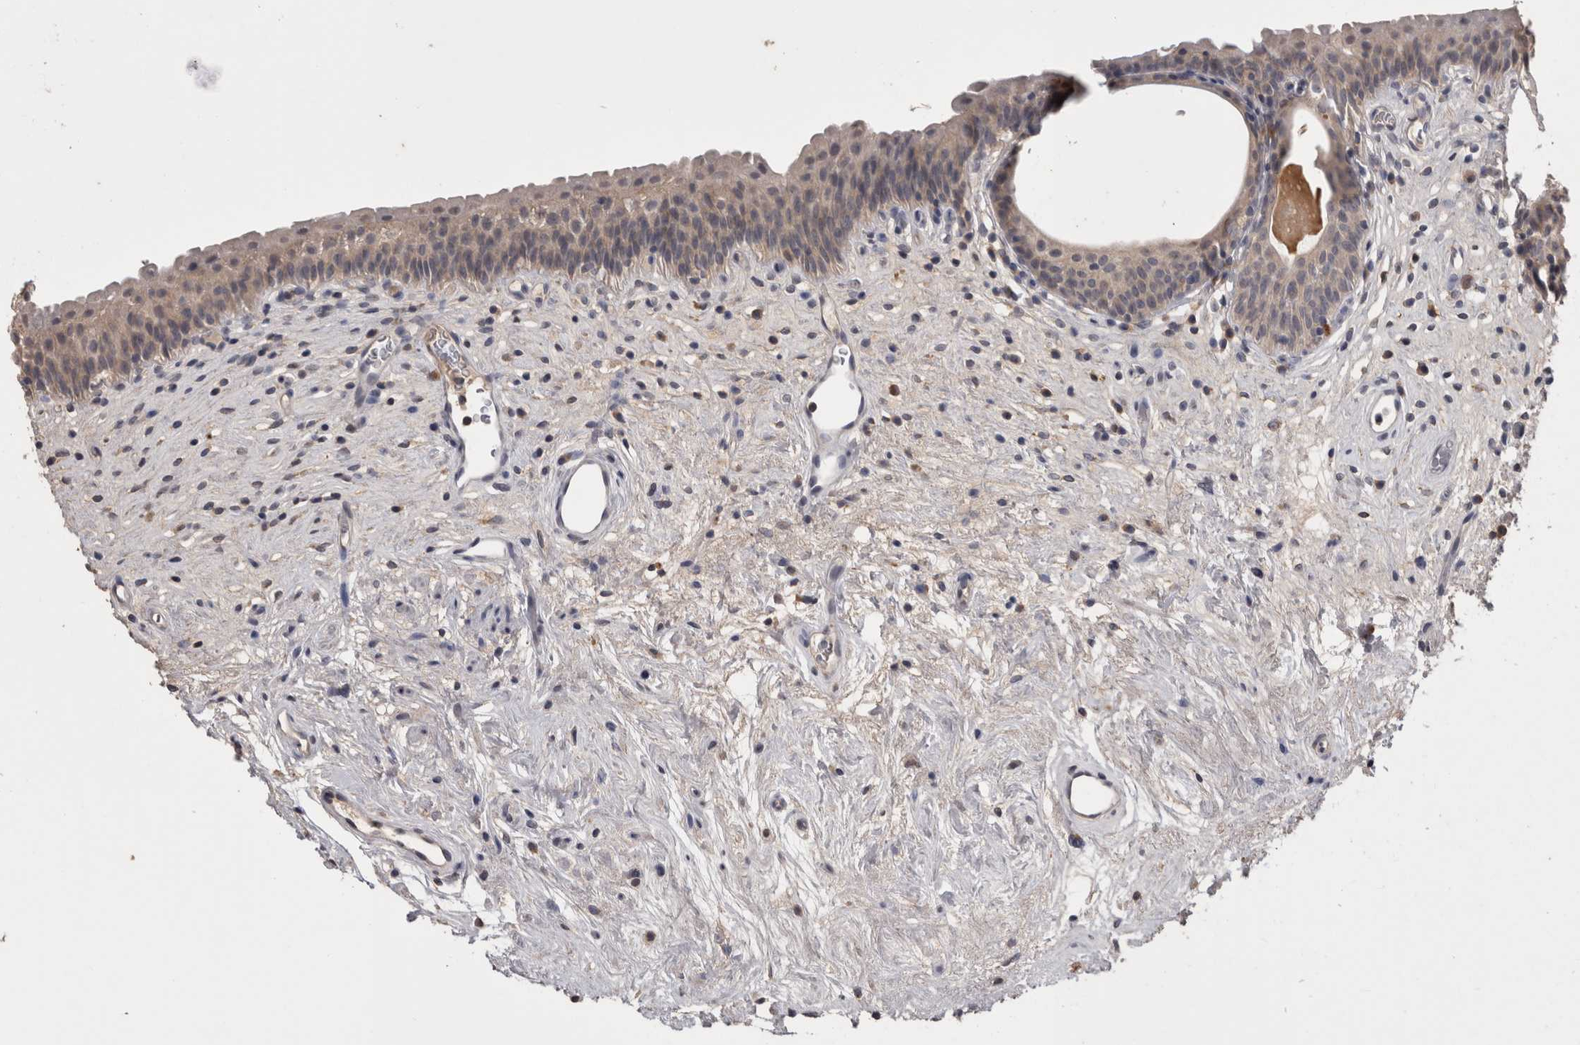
{"staining": {"intensity": "weak", "quantity": "25%-75%", "location": "cytoplasmic/membranous"}, "tissue": "urinary bladder", "cell_type": "Urothelial cells", "image_type": "normal", "snomed": [{"axis": "morphology", "description": "Normal tissue, NOS"}, {"axis": "topography", "description": "Urinary bladder"}], "caption": "IHC photomicrograph of normal urinary bladder stained for a protein (brown), which demonstrates low levels of weak cytoplasmic/membranous expression in approximately 25%-75% of urothelial cells.", "gene": "ANXA13", "patient": {"sex": "male", "age": 83}}